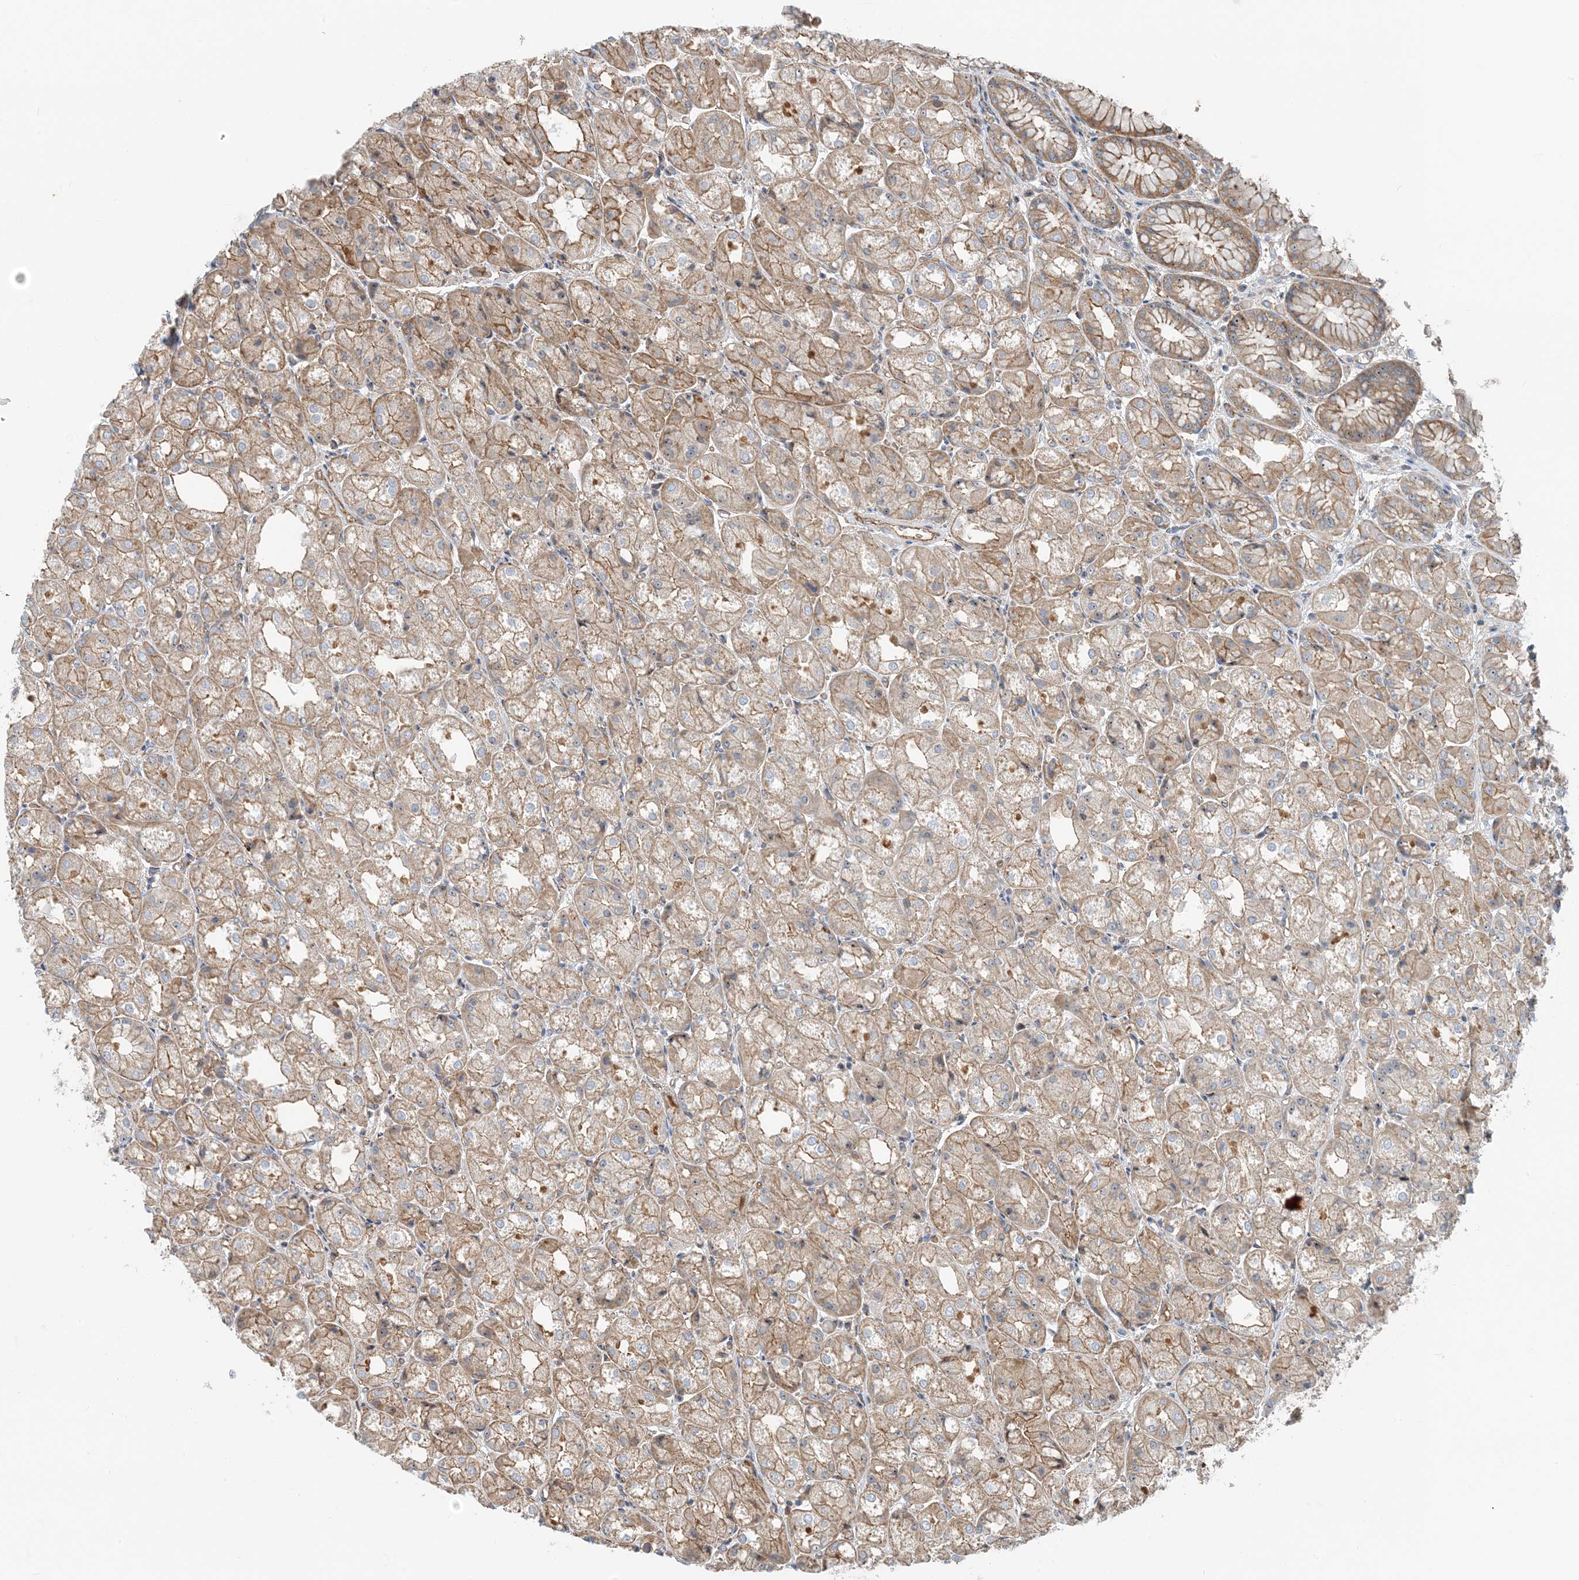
{"staining": {"intensity": "moderate", "quantity": ">75%", "location": "cytoplasmic/membranous"}, "tissue": "stomach", "cell_type": "Glandular cells", "image_type": "normal", "snomed": [{"axis": "morphology", "description": "Normal tissue, NOS"}, {"axis": "topography", "description": "Stomach, upper"}], "caption": "Protein staining shows moderate cytoplasmic/membranous positivity in approximately >75% of glandular cells in normal stomach. The protein is stained brown, and the nuclei are stained in blue (DAB (3,3'-diaminobenzidine) IHC with brightfield microscopy, high magnification).", "gene": "MYL5", "patient": {"sex": "male", "age": 72}}